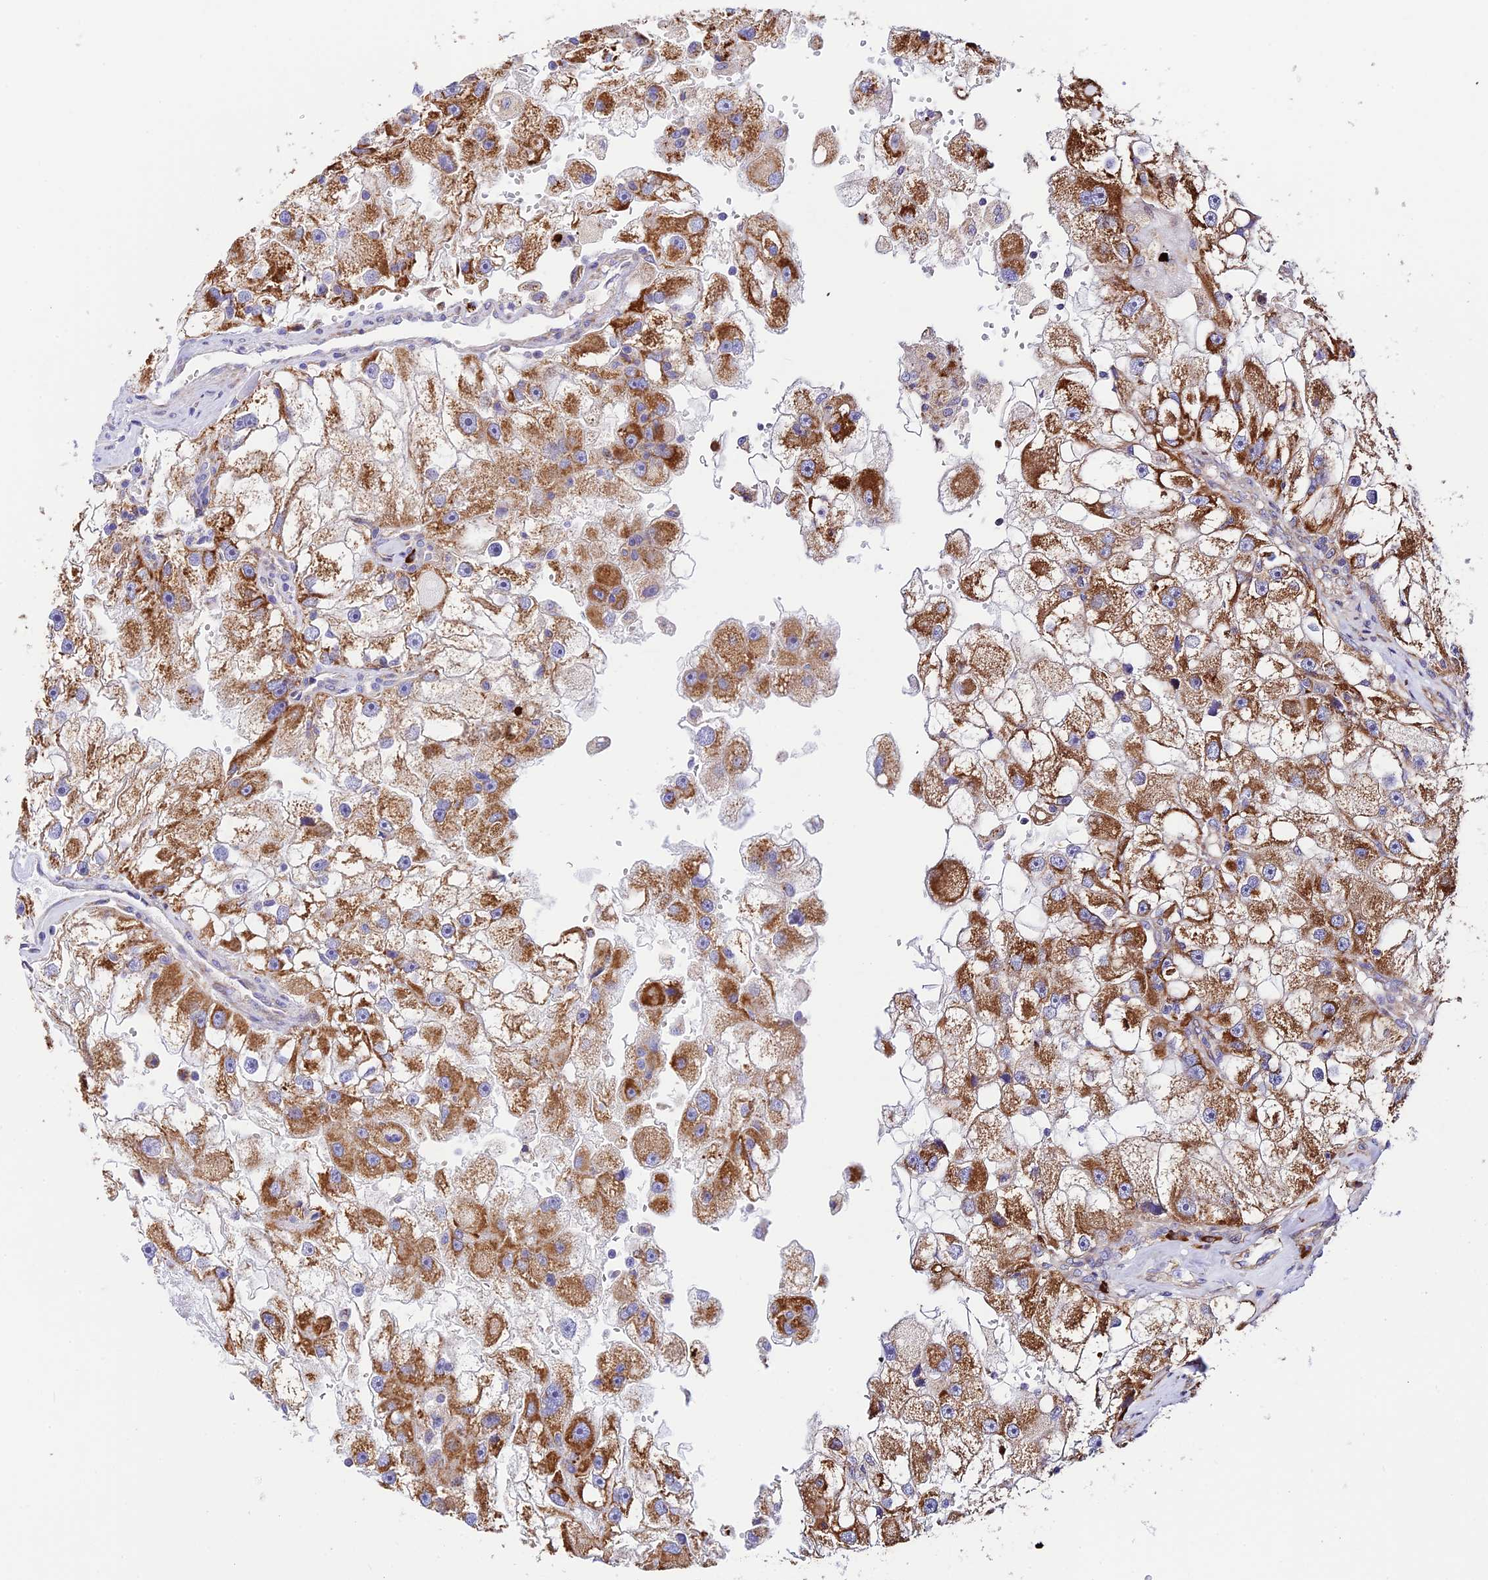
{"staining": {"intensity": "strong", "quantity": ">75%", "location": "cytoplasmic/membranous"}, "tissue": "renal cancer", "cell_type": "Tumor cells", "image_type": "cancer", "snomed": [{"axis": "morphology", "description": "Adenocarcinoma, NOS"}, {"axis": "topography", "description": "Kidney"}], "caption": "Approximately >75% of tumor cells in human renal cancer (adenocarcinoma) display strong cytoplasmic/membranous protein expression as visualized by brown immunohistochemical staining.", "gene": "VPS13C", "patient": {"sex": "male", "age": 63}}